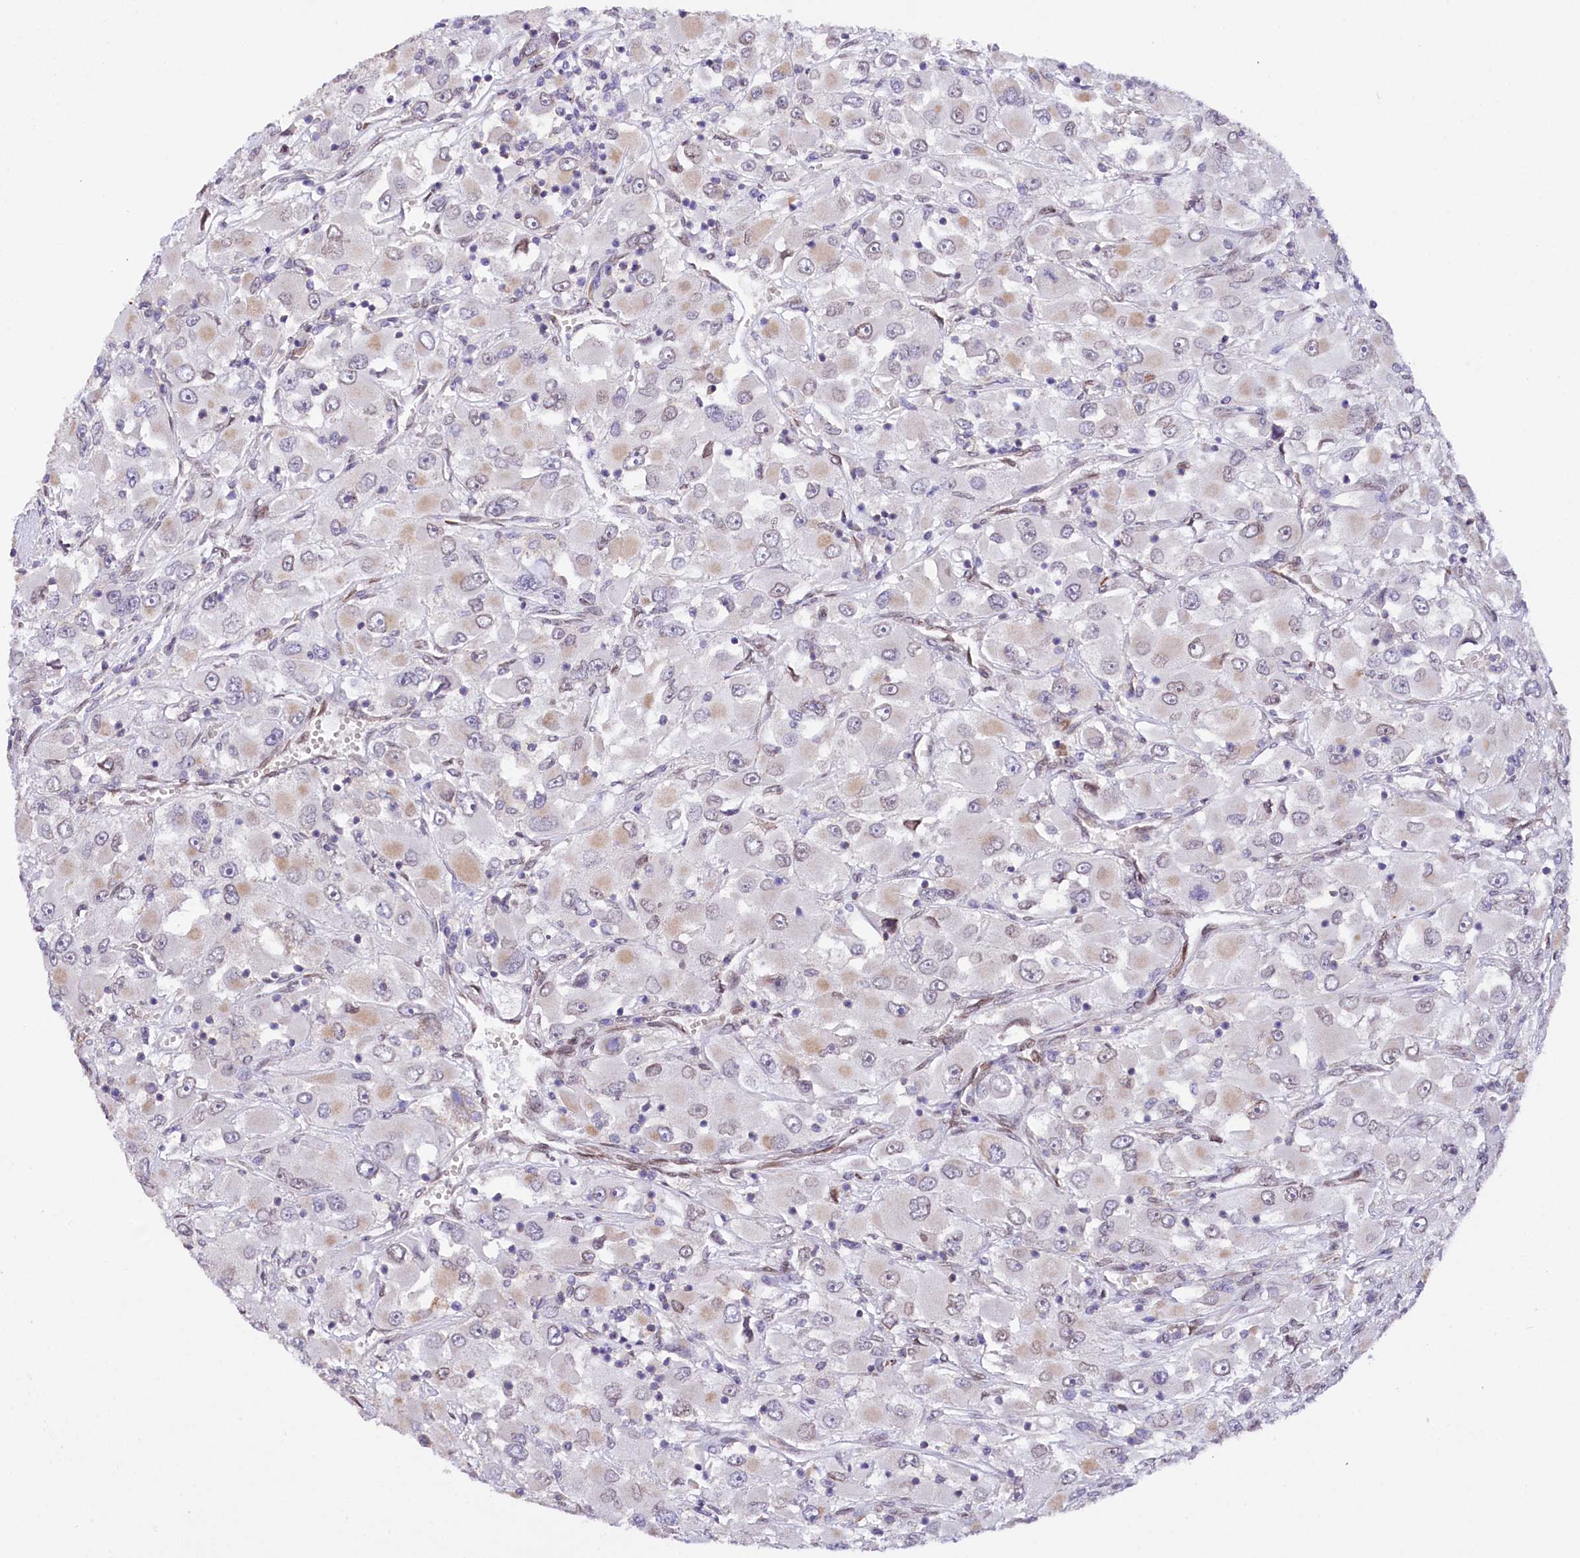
{"staining": {"intensity": "weak", "quantity": "<25%", "location": "cytoplasmic/membranous"}, "tissue": "renal cancer", "cell_type": "Tumor cells", "image_type": "cancer", "snomed": [{"axis": "morphology", "description": "Adenocarcinoma, NOS"}, {"axis": "topography", "description": "Kidney"}], "caption": "The IHC image has no significant positivity in tumor cells of renal cancer tissue.", "gene": "ZNF226", "patient": {"sex": "female", "age": 52}}